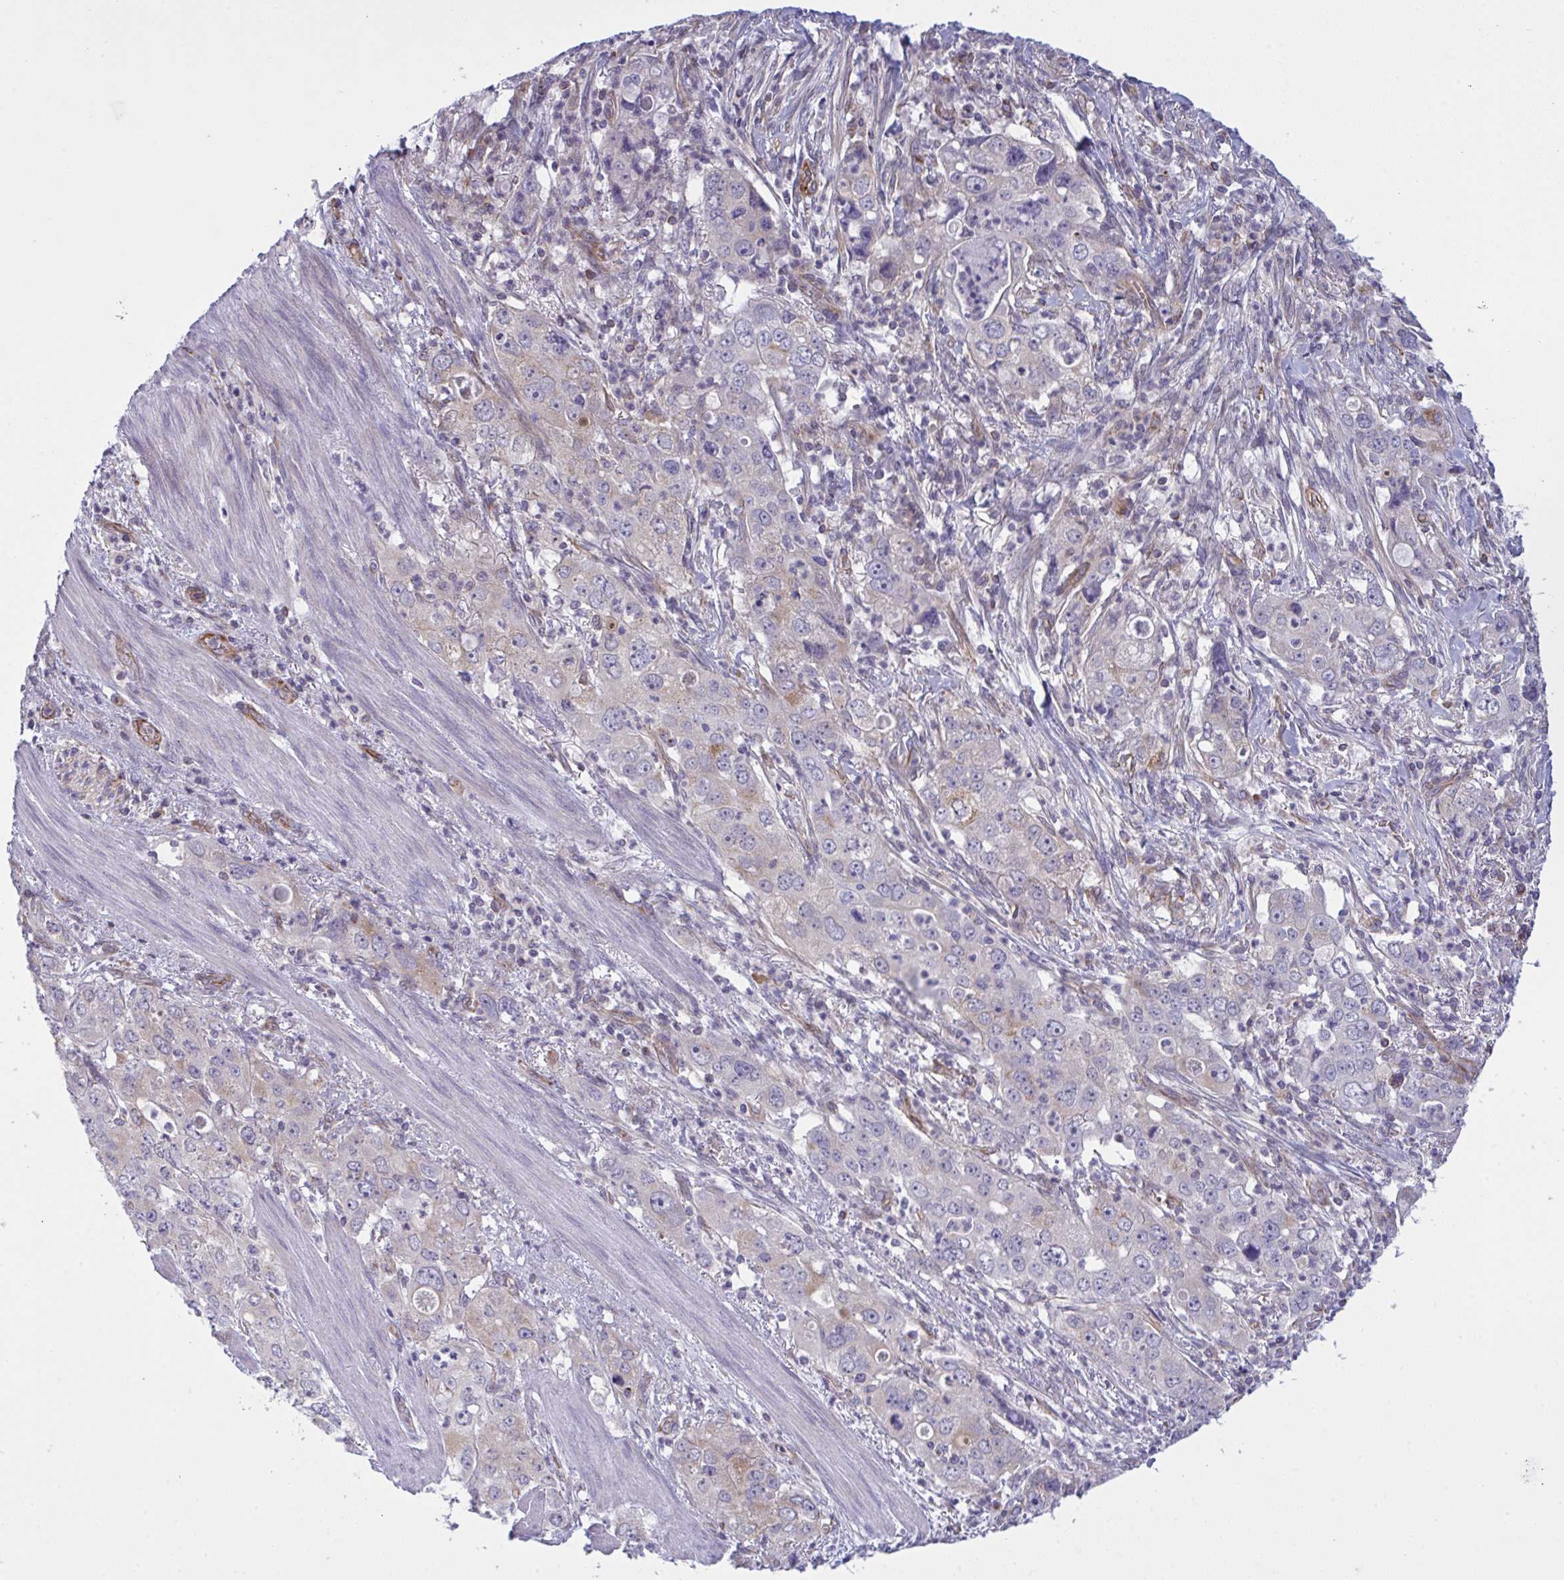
{"staining": {"intensity": "weak", "quantity": "<25%", "location": "cytoplasmic/membranous"}, "tissue": "stomach cancer", "cell_type": "Tumor cells", "image_type": "cancer", "snomed": [{"axis": "morphology", "description": "Adenocarcinoma, NOS"}, {"axis": "topography", "description": "Stomach, upper"}], "caption": "Protein analysis of stomach cancer (adenocarcinoma) displays no significant positivity in tumor cells.", "gene": "DCBLD1", "patient": {"sex": "male", "age": 75}}